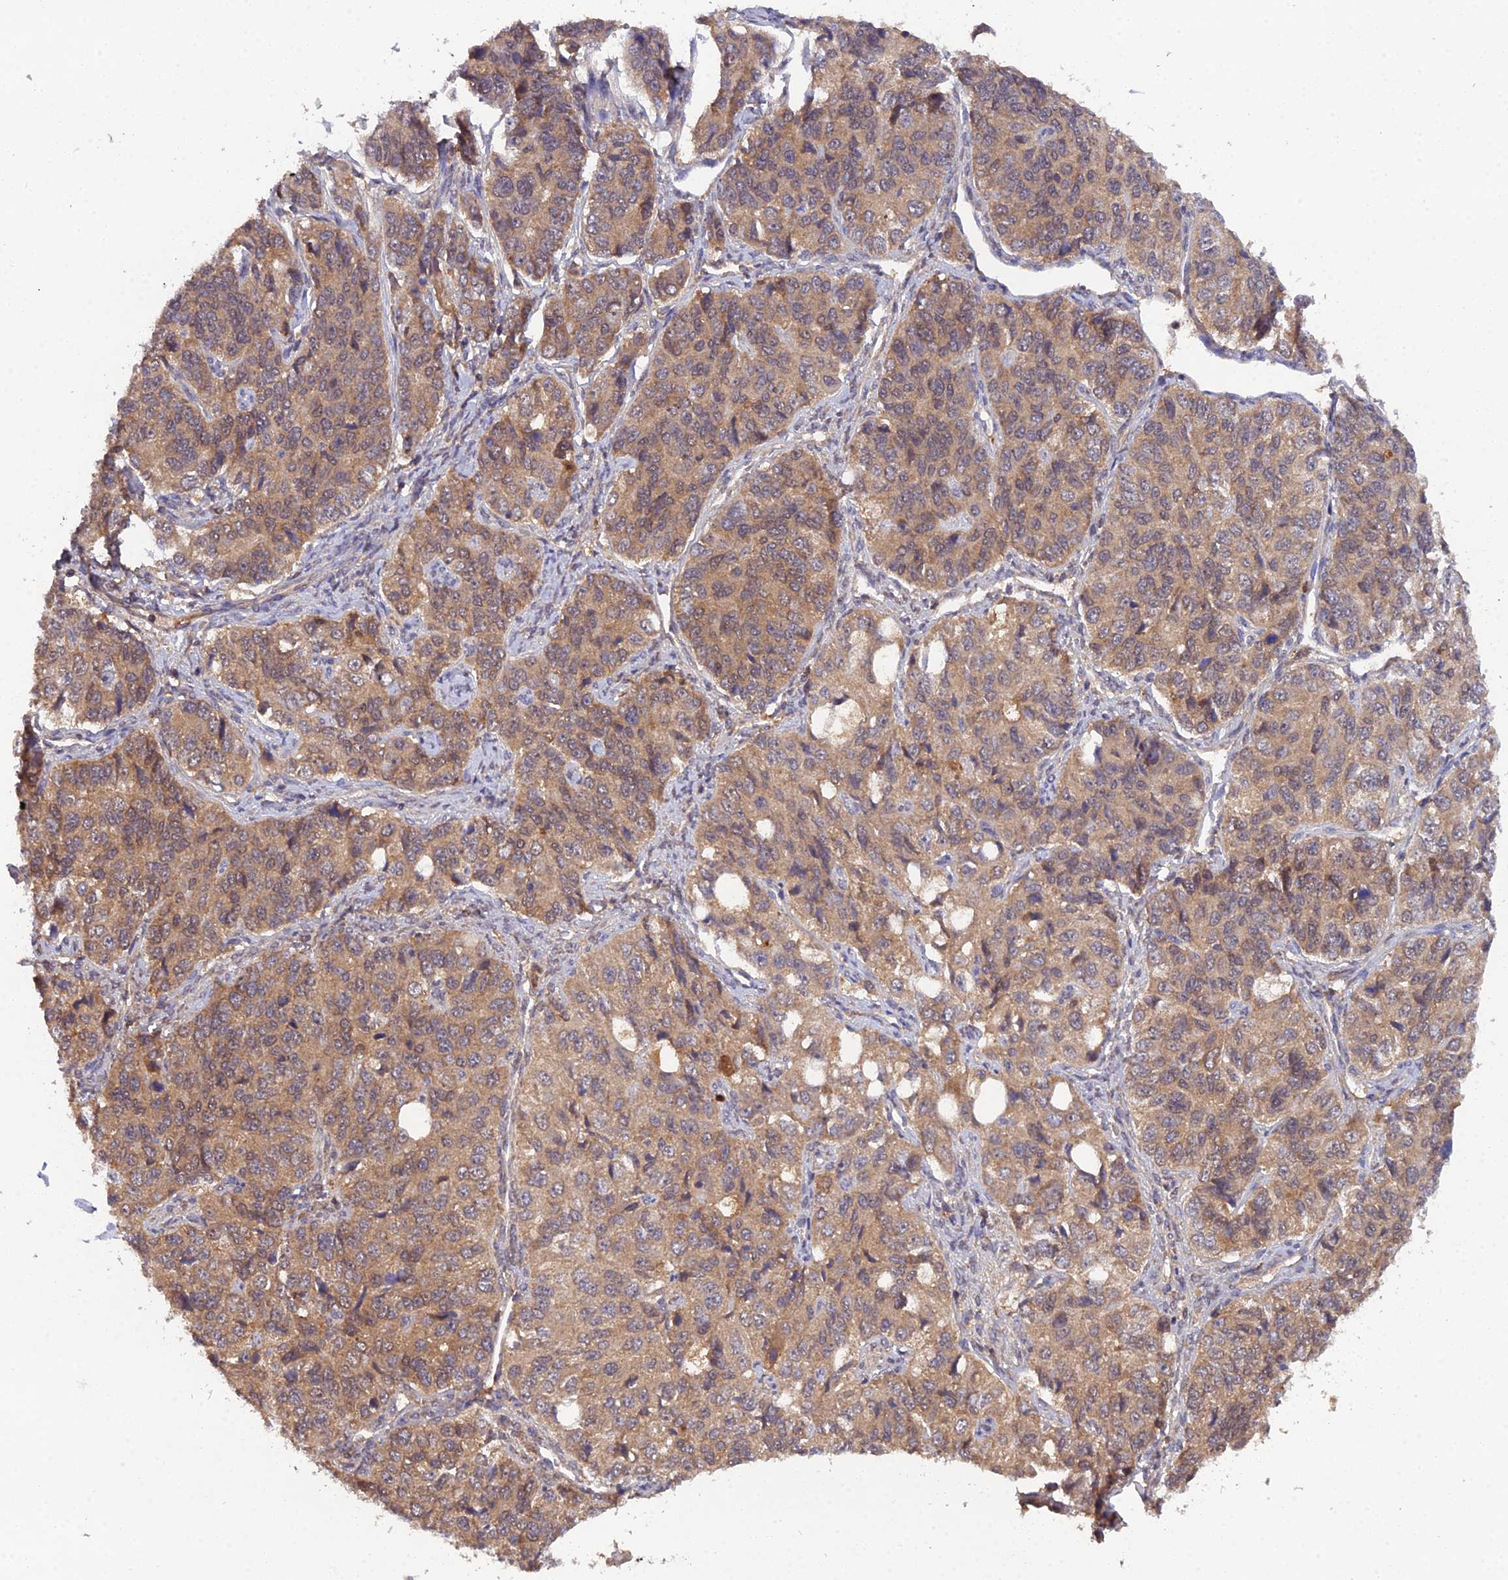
{"staining": {"intensity": "moderate", "quantity": ">75%", "location": "cytoplasmic/membranous"}, "tissue": "ovarian cancer", "cell_type": "Tumor cells", "image_type": "cancer", "snomed": [{"axis": "morphology", "description": "Carcinoma, endometroid"}, {"axis": "topography", "description": "Ovary"}], "caption": "Immunohistochemical staining of human ovarian cancer (endometroid carcinoma) exhibits medium levels of moderate cytoplasmic/membranous positivity in about >75% of tumor cells.", "gene": "TMEM258", "patient": {"sex": "female", "age": 51}}